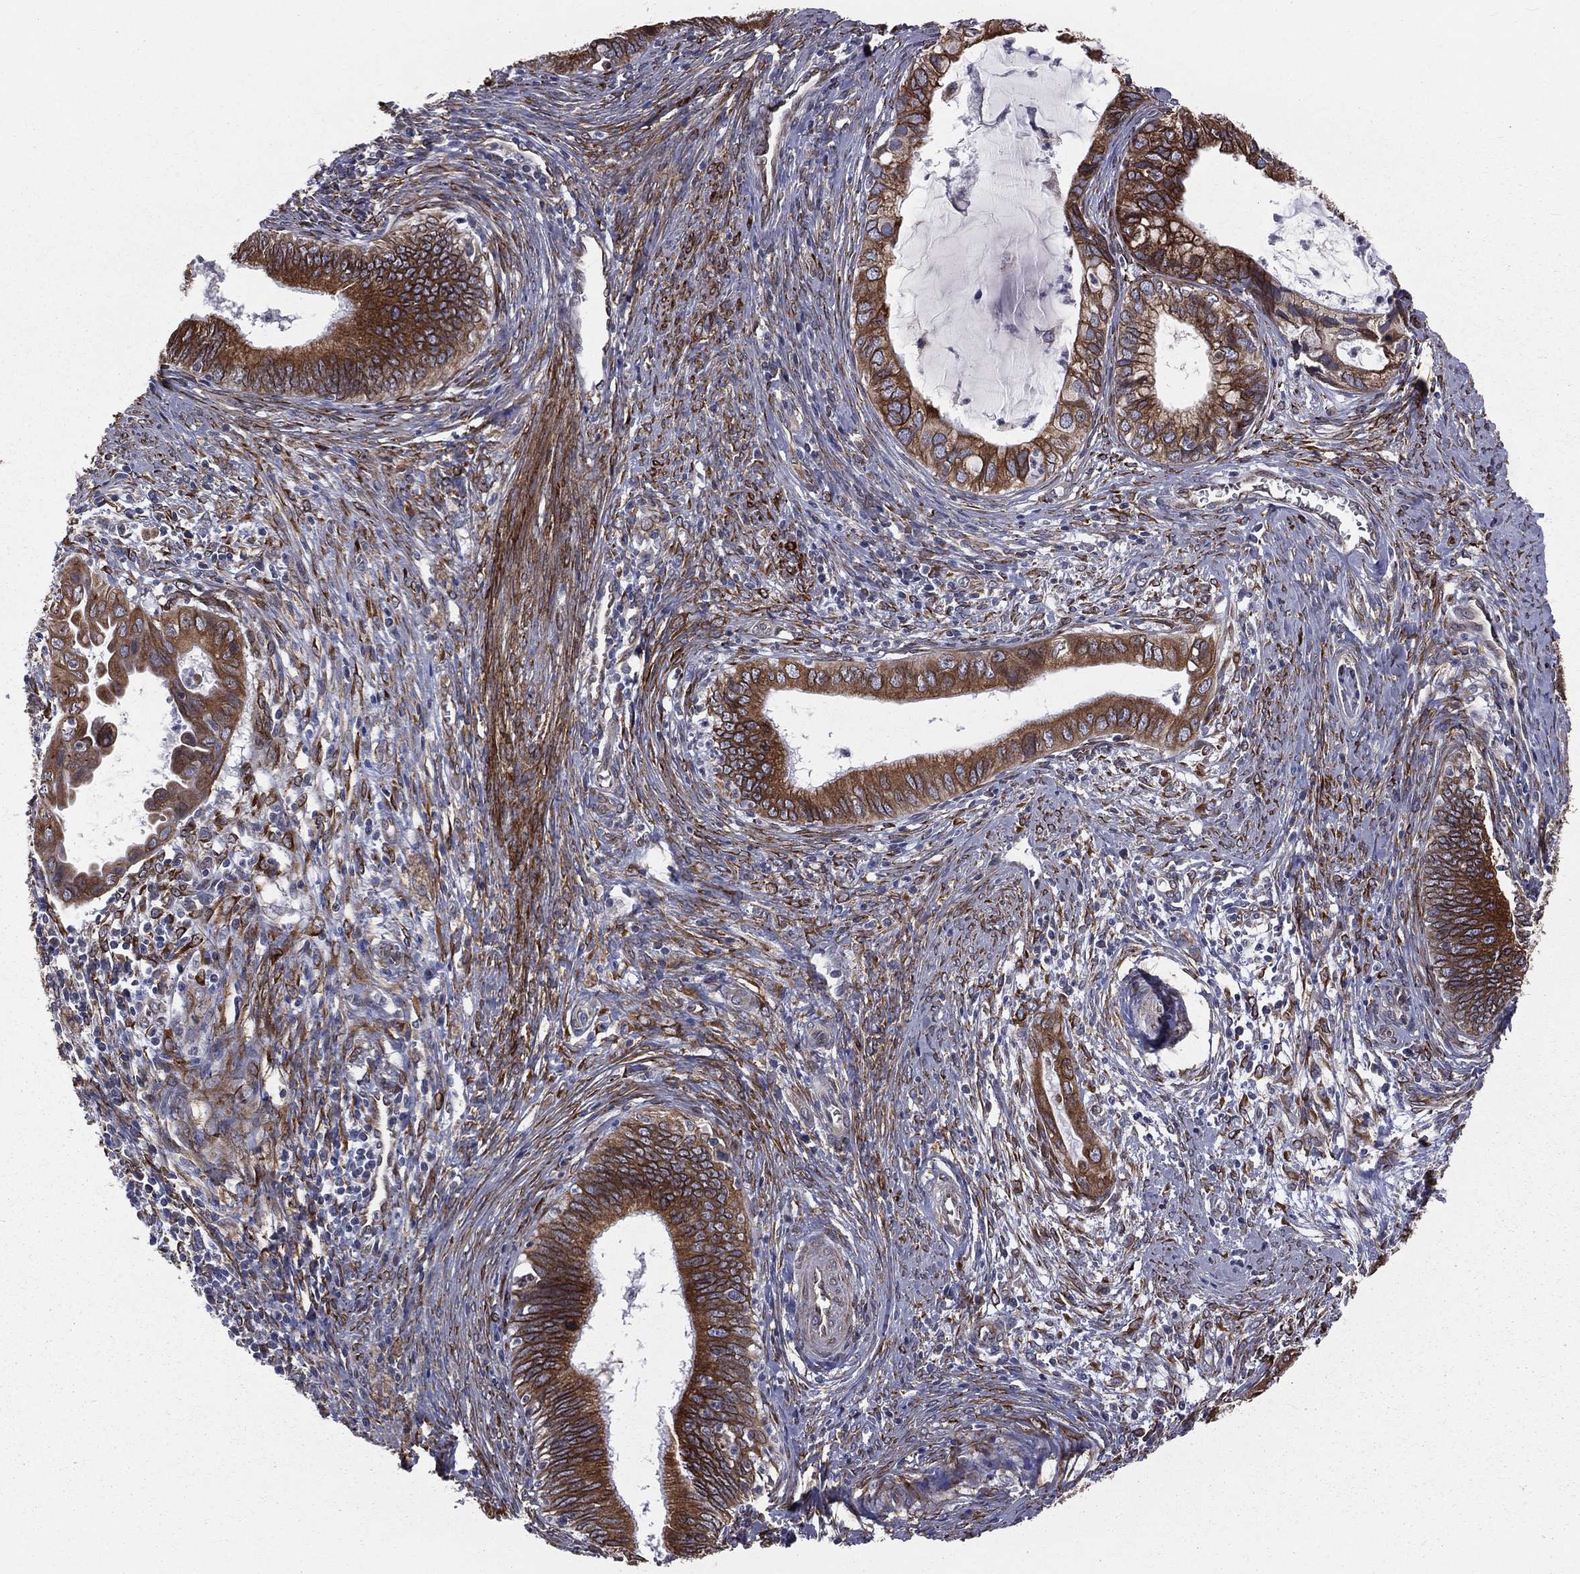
{"staining": {"intensity": "strong", "quantity": ">75%", "location": "cytoplasmic/membranous"}, "tissue": "cervical cancer", "cell_type": "Tumor cells", "image_type": "cancer", "snomed": [{"axis": "morphology", "description": "Adenocarcinoma, NOS"}, {"axis": "topography", "description": "Cervix"}], "caption": "The histopathology image displays staining of cervical cancer (adenocarcinoma), revealing strong cytoplasmic/membranous protein expression (brown color) within tumor cells. (DAB IHC with brightfield microscopy, high magnification).", "gene": "PGRMC1", "patient": {"sex": "female", "age": 42}}